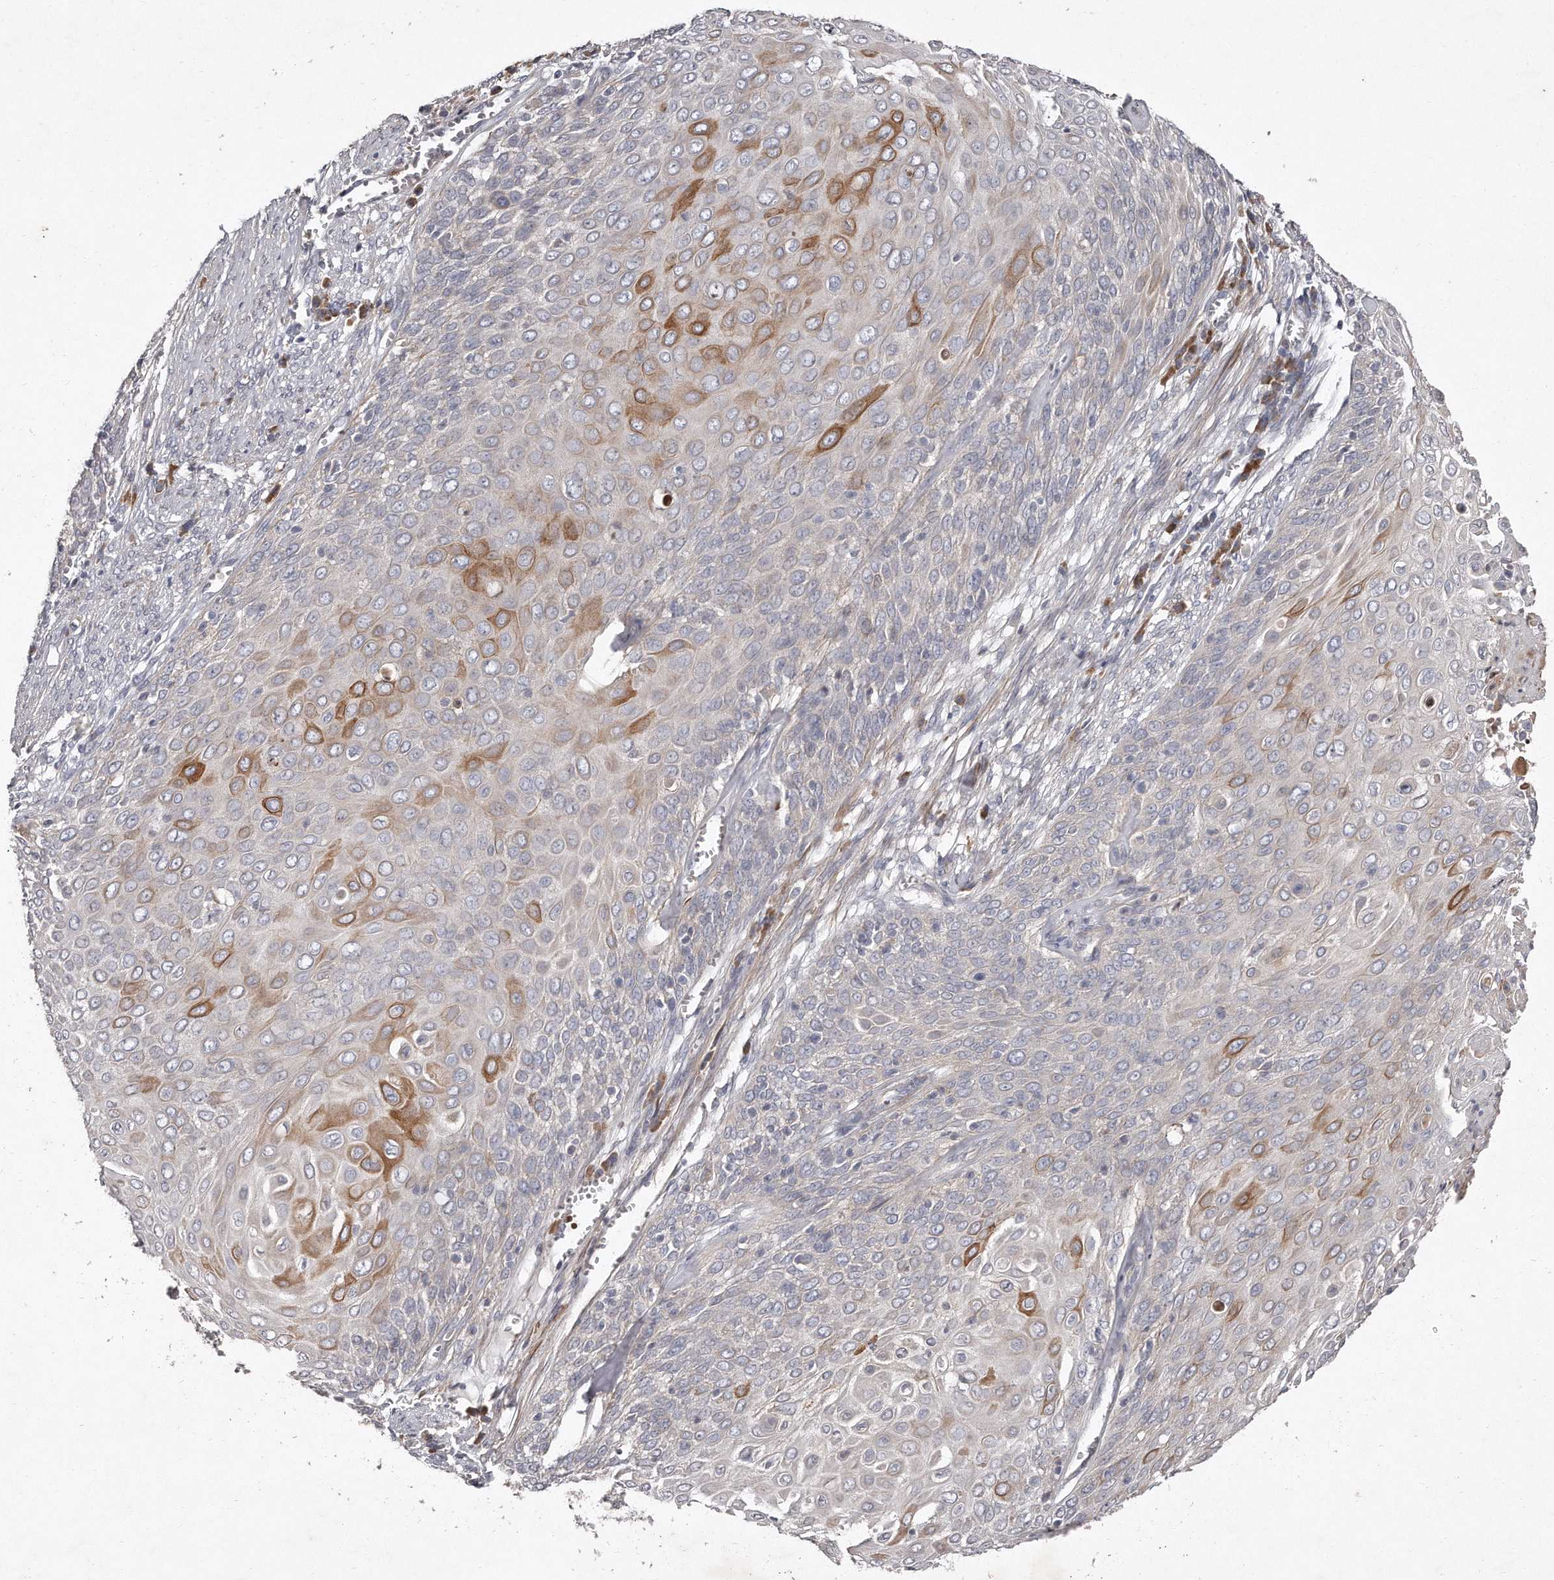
{"staining": {"intensity": "strong", "quantity": "<25%", "location": "cytoplasmic/membranous"}, "tissue": "cervical cancer", "cell_type": "Tumor cells", "image_type": "cancer", "snomed": [{"axis": "morphology", "description": "Squamous cell carcinoma, NOS"}, {"axis": "topography", "description": "Cervix"}], "caption": "Tumor cells exhibit strong cytoplasmic/membranous staining in approximately <25% of cells in cervical cancer.", "gene": "TECR", "patient": {"sex": "female", "age": 39}}